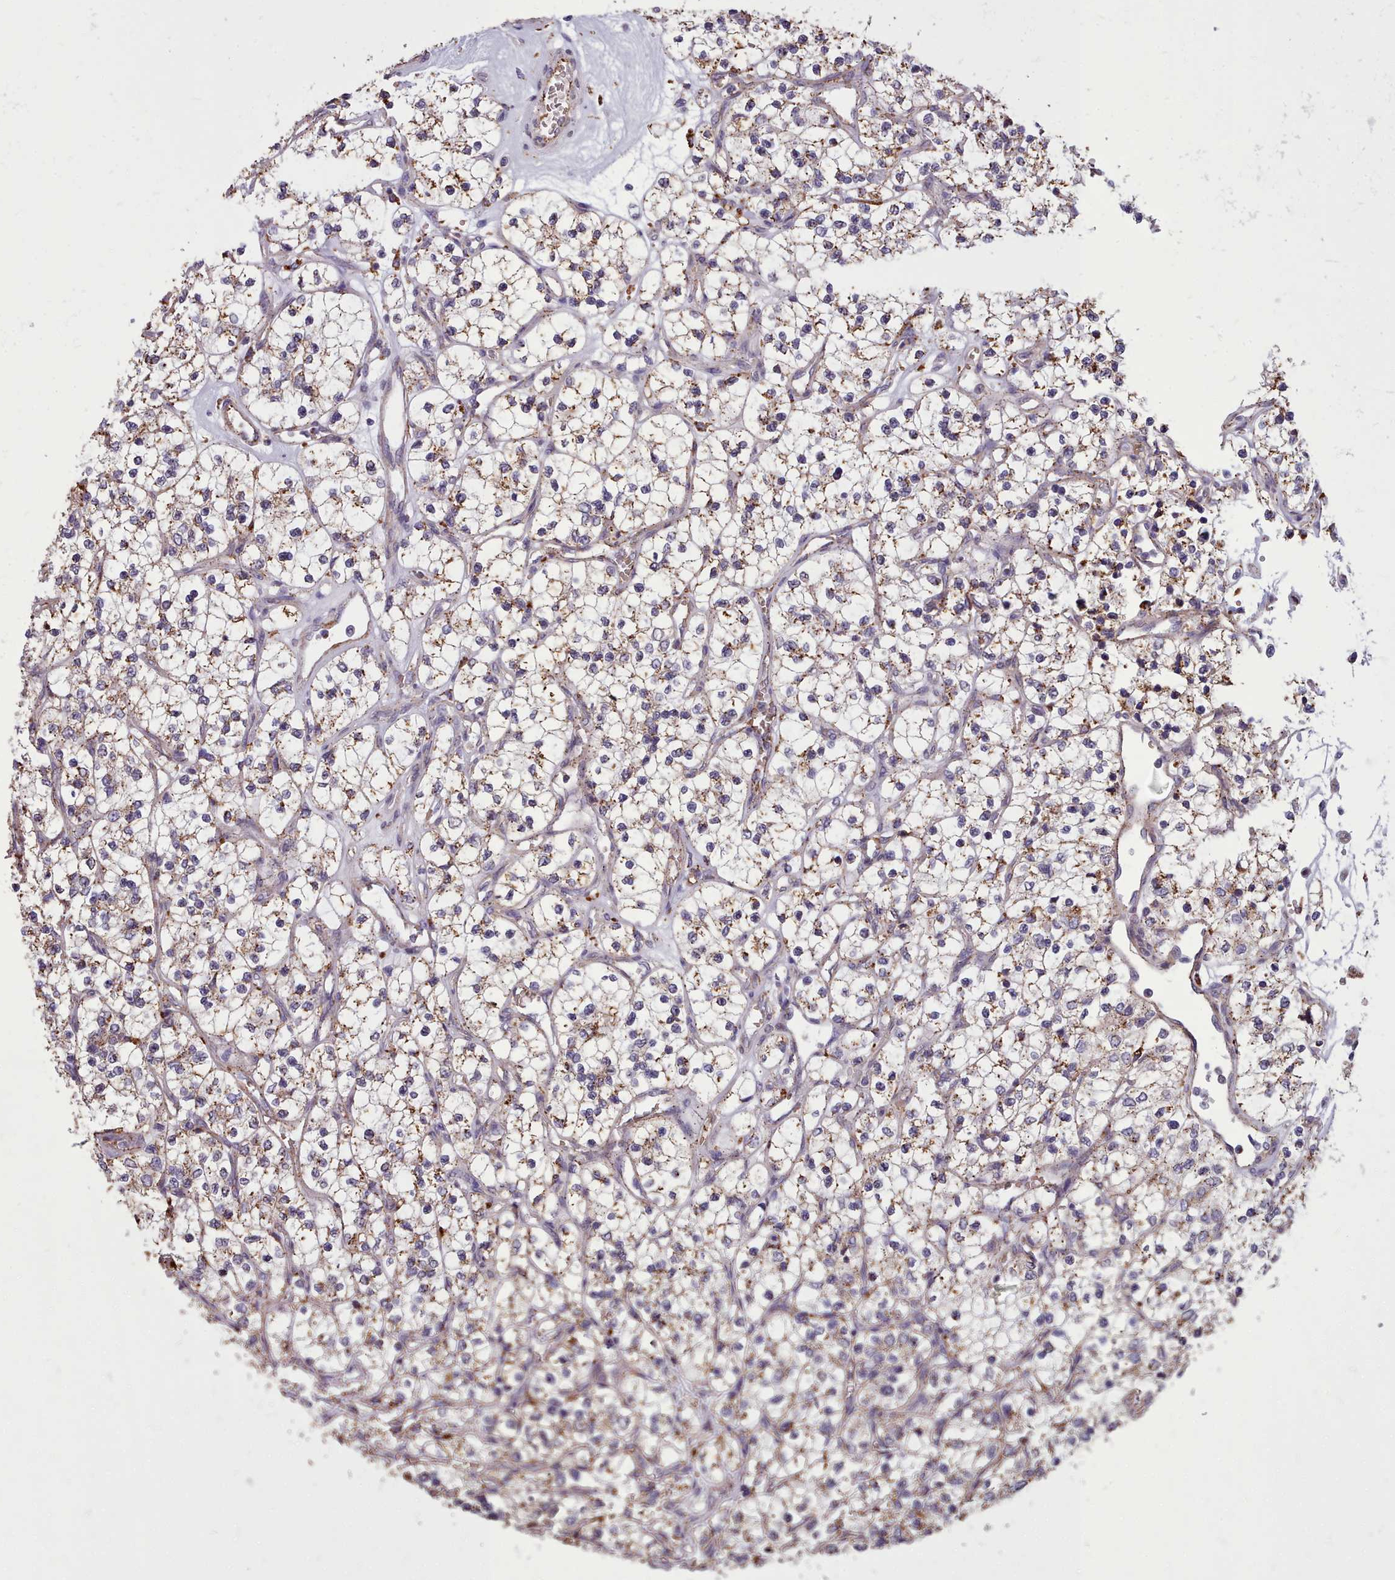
{"staining": {"intensity": "moderate", "quantity": "25%-75%", "location": "cytoplasmic/membranous"}, "tissue": "renal cancer", "cell_type": "Tumor cells", "image_type": "cancer", "snomed": [{"axis": "morphology", "description": "Adenocarcinoma, NOS"}, {"axis": "topography", "description": "Kidney"}], "caption": "There is medium levels of moderate cytoplasmic/membranous positivity in tumor cells of adenocarcinoma (renal), as demonstrated by immunohistochemical staining (brown color).", "gene": "PACSIN3", "patient": {"sex": "female", "age": 69}}